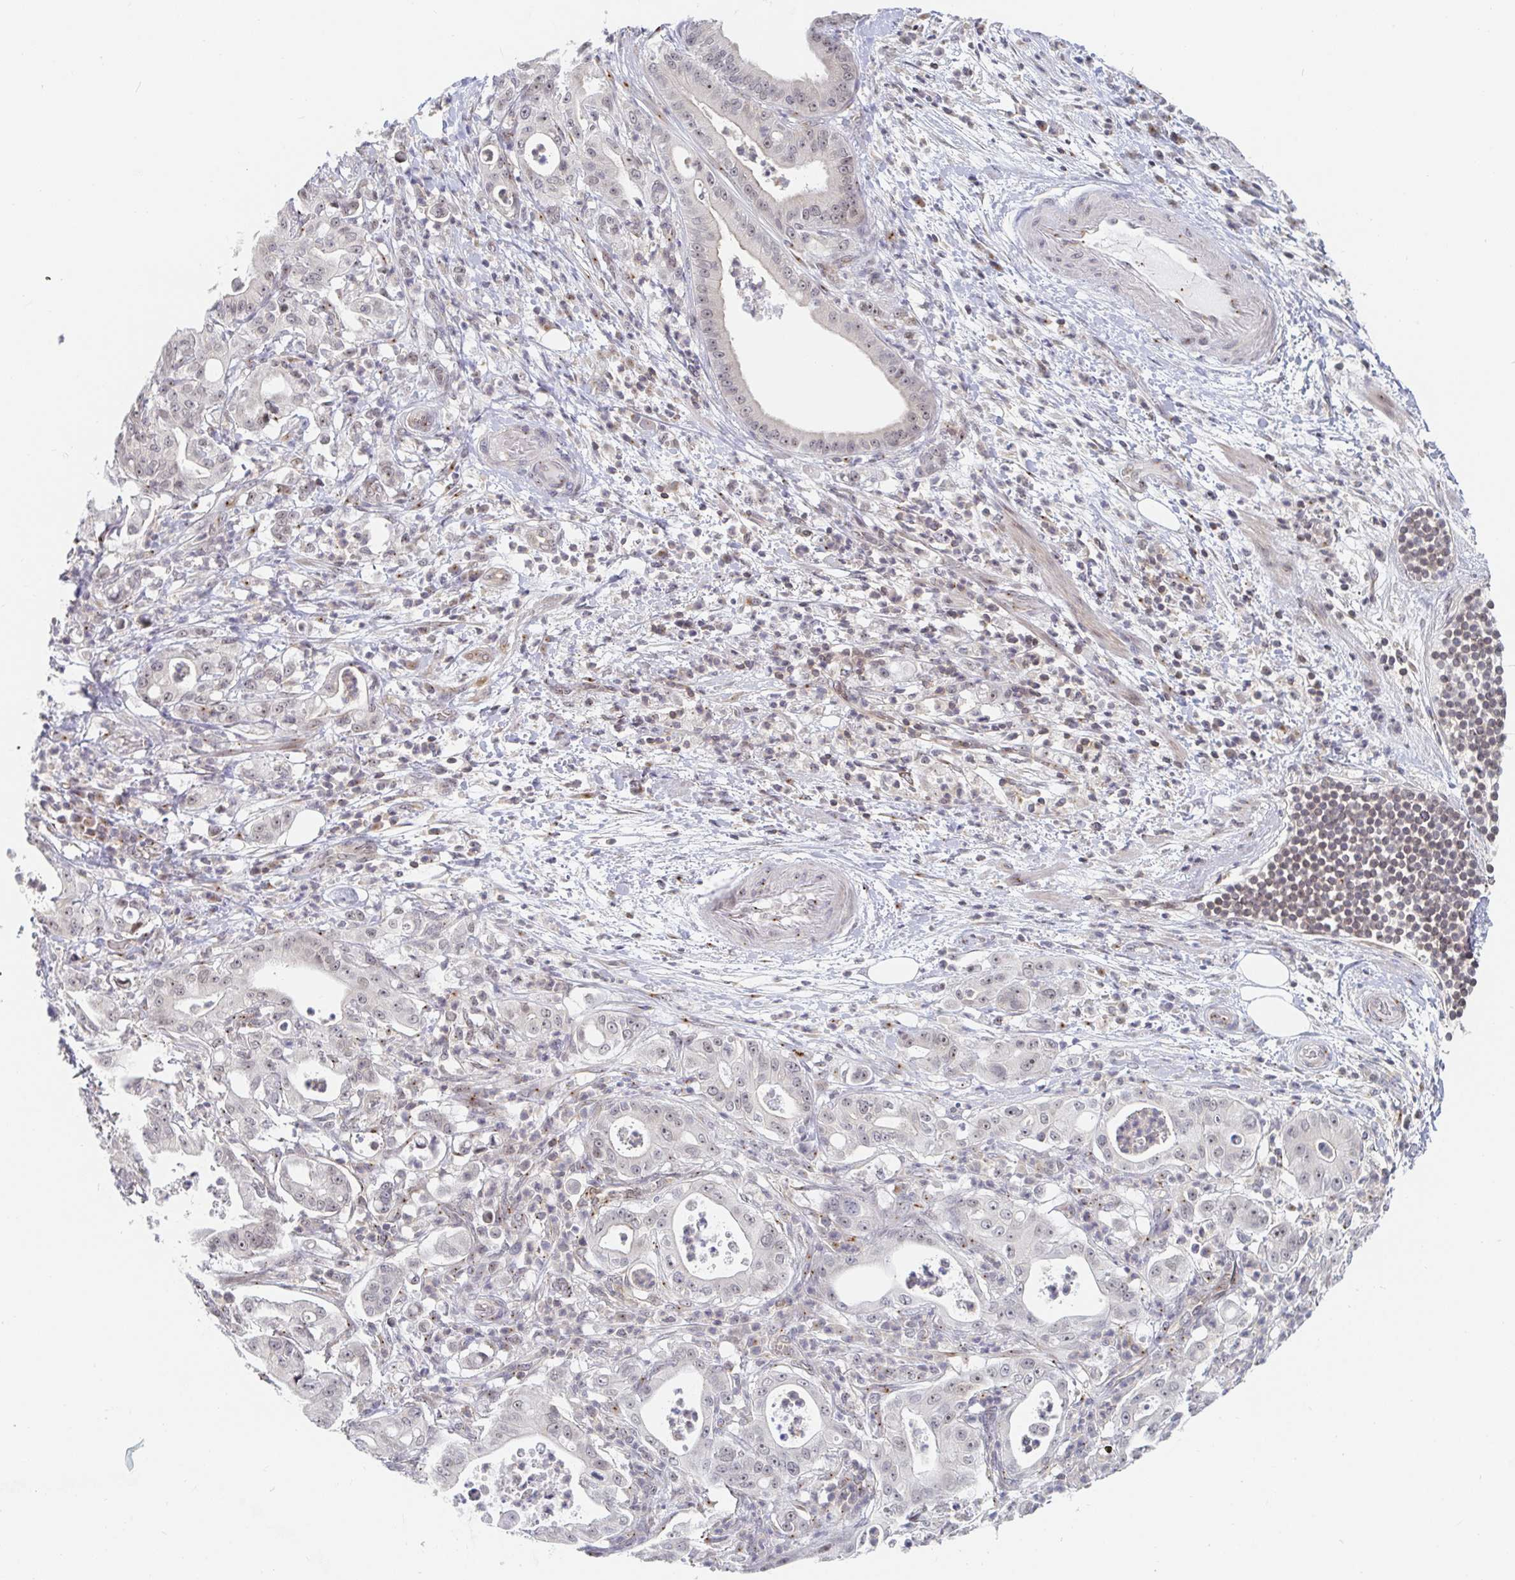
{"staining": {"intensity": "weak", "quantity": "<25%", "location": "nuclear"}, "tissue": "pancreatic cancer", "cell_type": "Tumor cells", "image_type": "cancer", "snomed": [{"axis": "morphology", "description": "Adenocarcinoma, NOS"}, {"axis": "topography", "description": "Pancreas"}], "caption": "The micrograph shows no significant staining in tumor cells of pancreatic adenocarcinoma.", "gene": "CHD2", "patient": {"sex": "male", "age": 71}}